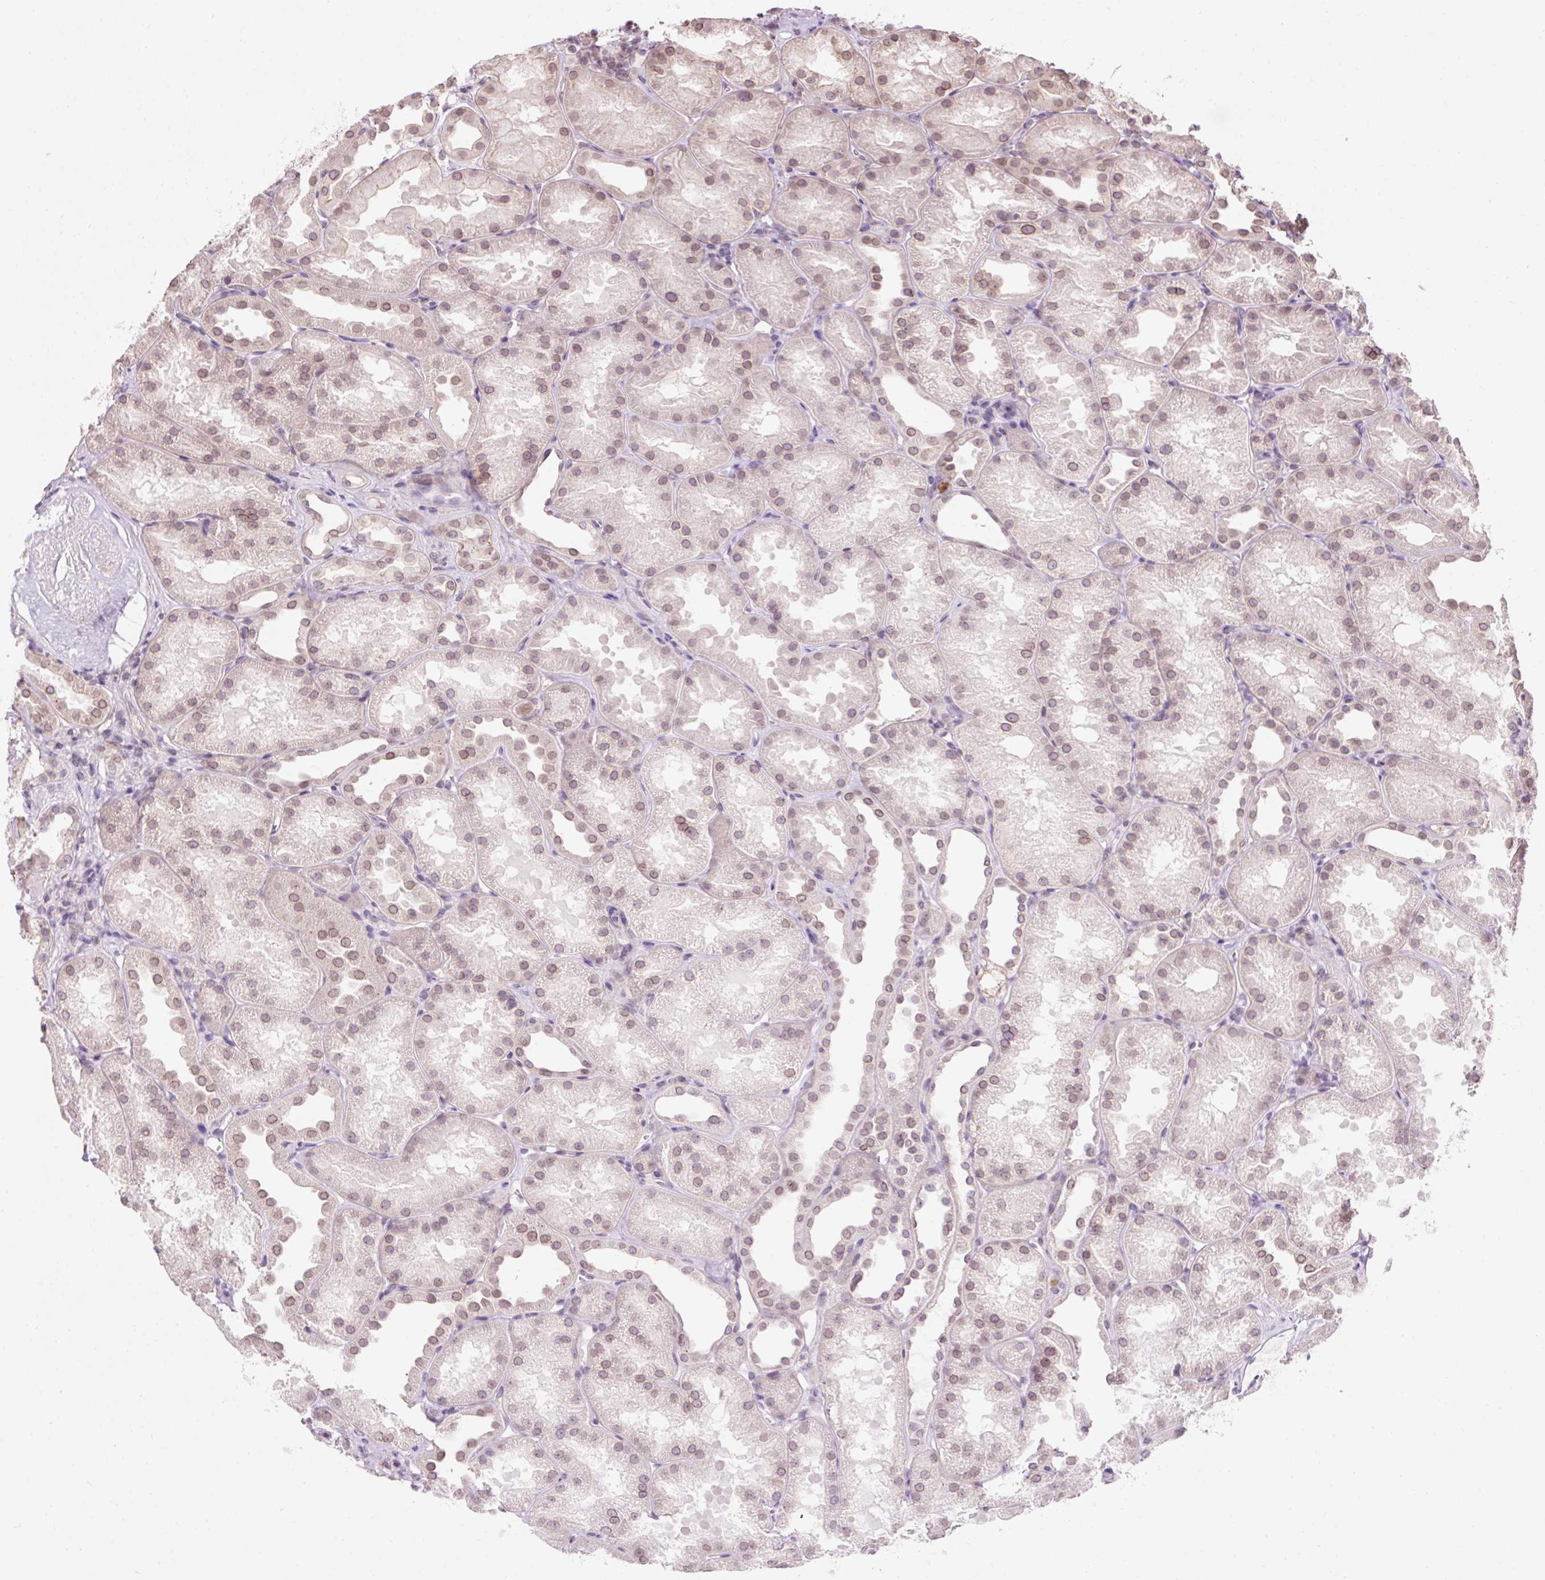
{"staining": {"intensity": "negative", "quantity": "none", "location": "none"}, "tissue": "kidney", "cell_type": "Cells in glomeruli", "image_type": "normal", "snomed": [{"axis": "morphology", "description": "Normal tissue, NOS"}, {"axis": "topography", "description": "Kidney"}], "caption": "Immunohistochemistry (IHC) histopathology image of unremarkable kidney: human kidney stained with DAB exhibits no significant protein positivity in cells in glomeruli.", "gene": "ZNF610", "patient": {"sex": "male", "age": 61}}